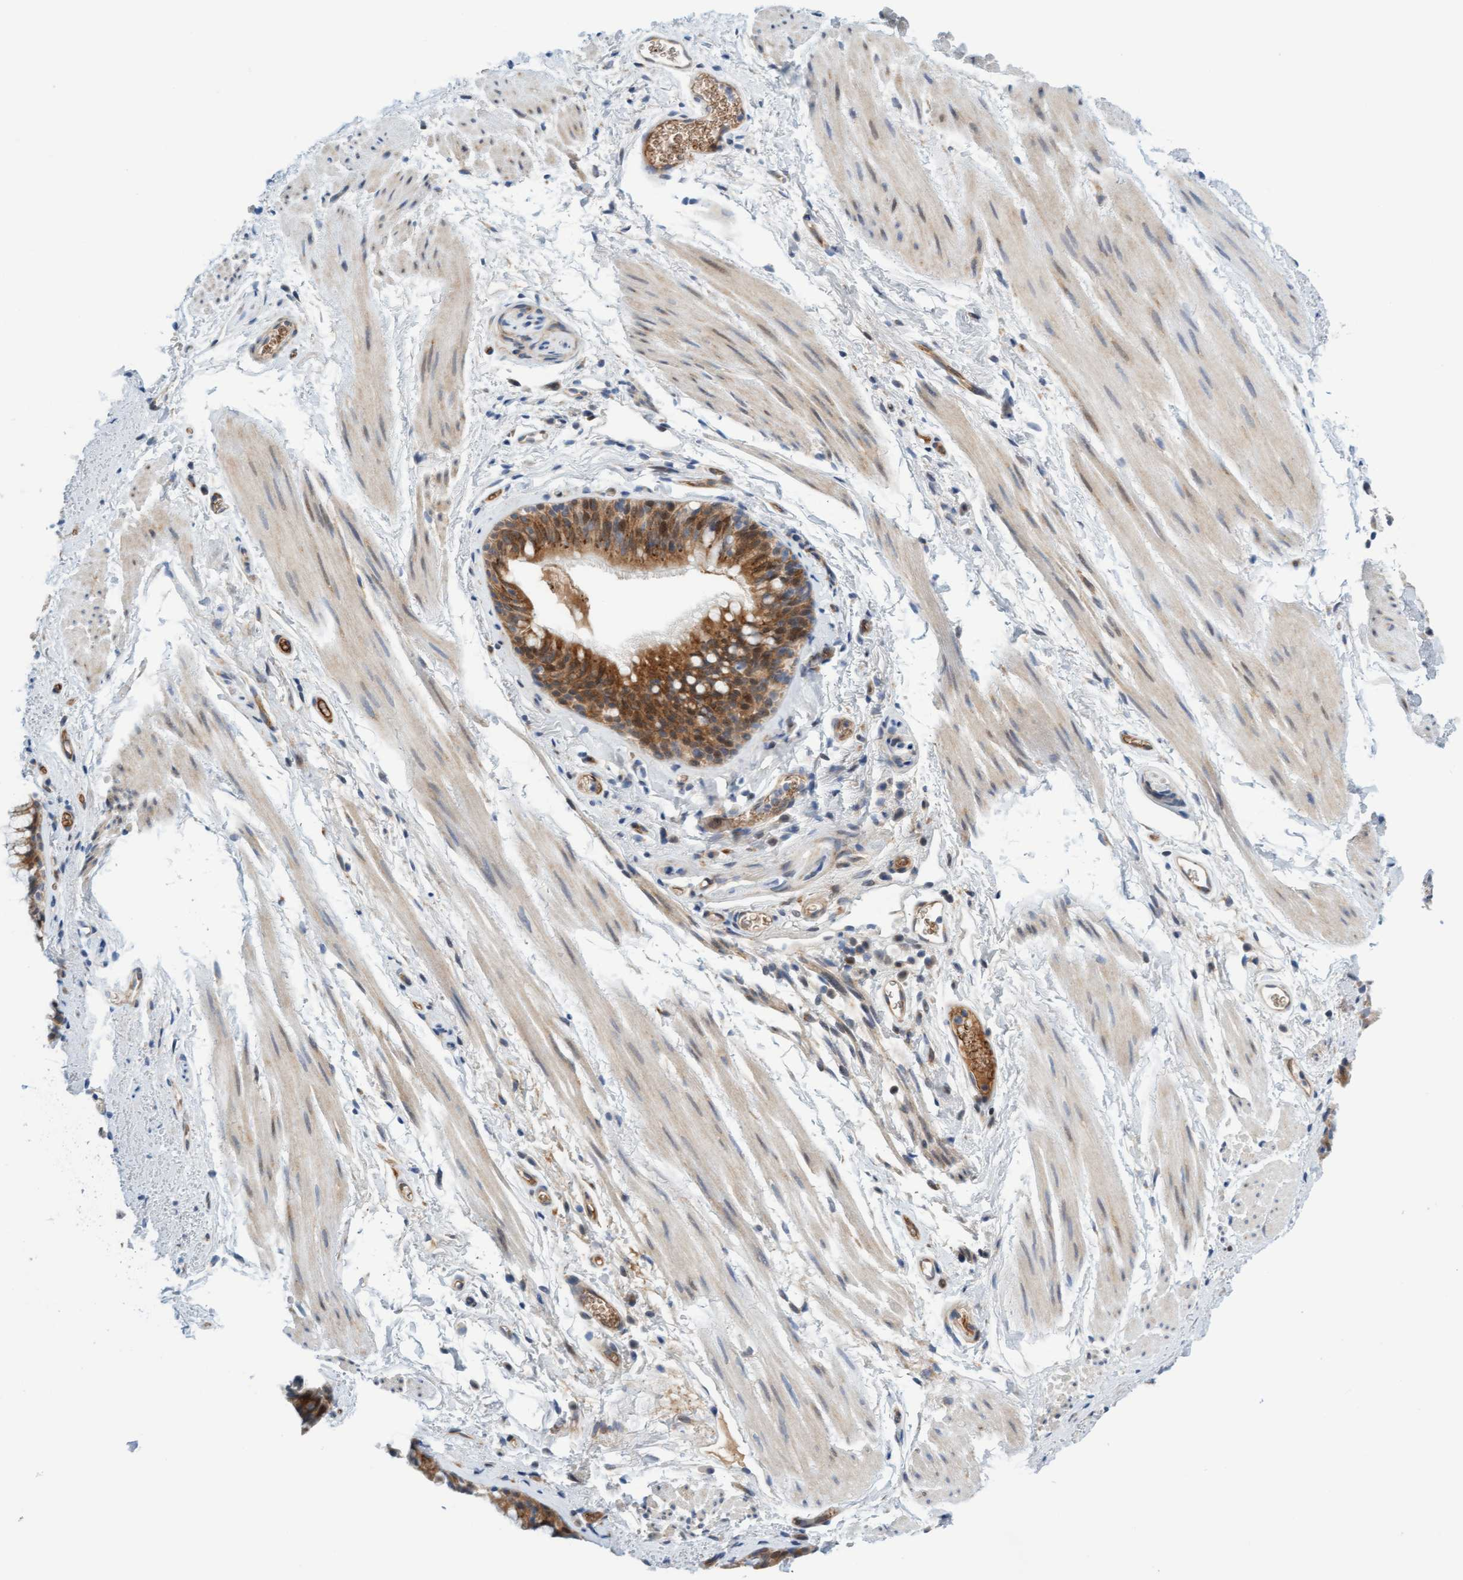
{"staining": {"intensity": "moderate", "quantity": ">75%", "location": "cytoplasmic/membranous,nuclear"}, "tissue": "bronchus", "cell_type": "Respiratory epithelial cells", "image_type": "normal", "snomed": [{"axis": "morphology", "description": "Normal tissue, NOS"}, {"axis": "topography", "description": "Cartilage tissue"}, {"axis": "topography", "description": "Bronchus"}], "caption": "Protein analysis of benign bronchus reveals moderate cytoplasmic/membranous,nuclear positivity in approximately >75% of respiratory epithelial cells. Immunohistochemistry (ihc) stains the protein of interest in brown and the nuclei are stained blue.", "gene": "EIF4EBP1", "patient": {"sex": "female", "age": 53}}